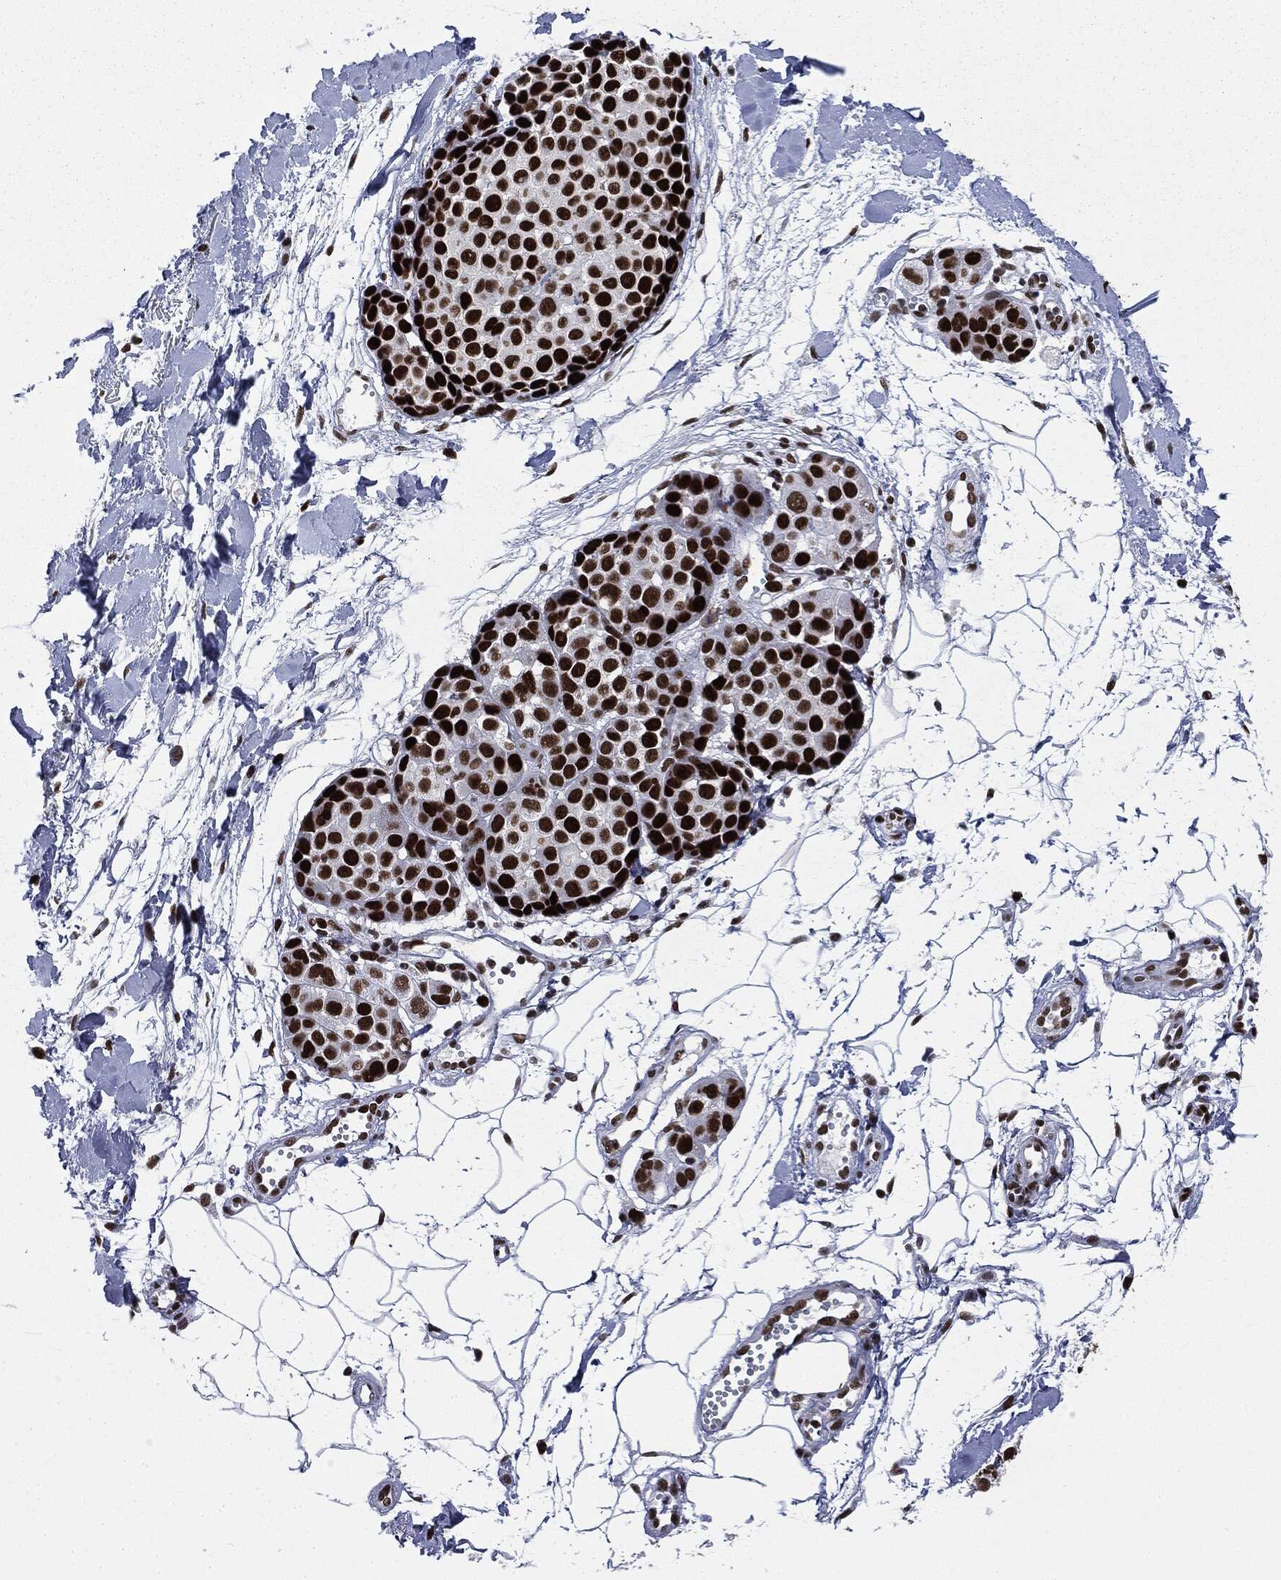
{"staining": {"intensity": "strong", "quantity": ">75%", "location": "nuclear"}, "tissue": "melanoma", "cell_type": "Tumor cells", "image_type": "cancer", "snomed": [{"axis": "morphology", "description": "Malignant melanoma, NOS"}, {"axis": "topography", "description": "Skin"}], "caption": "Immunohistochemistry of melanoma demonstrates high levels of strong nuclear expression in approximately >75% of tumor cells.", "gene": "MSH2", "patient": {"sex": "female", "age": 86}}